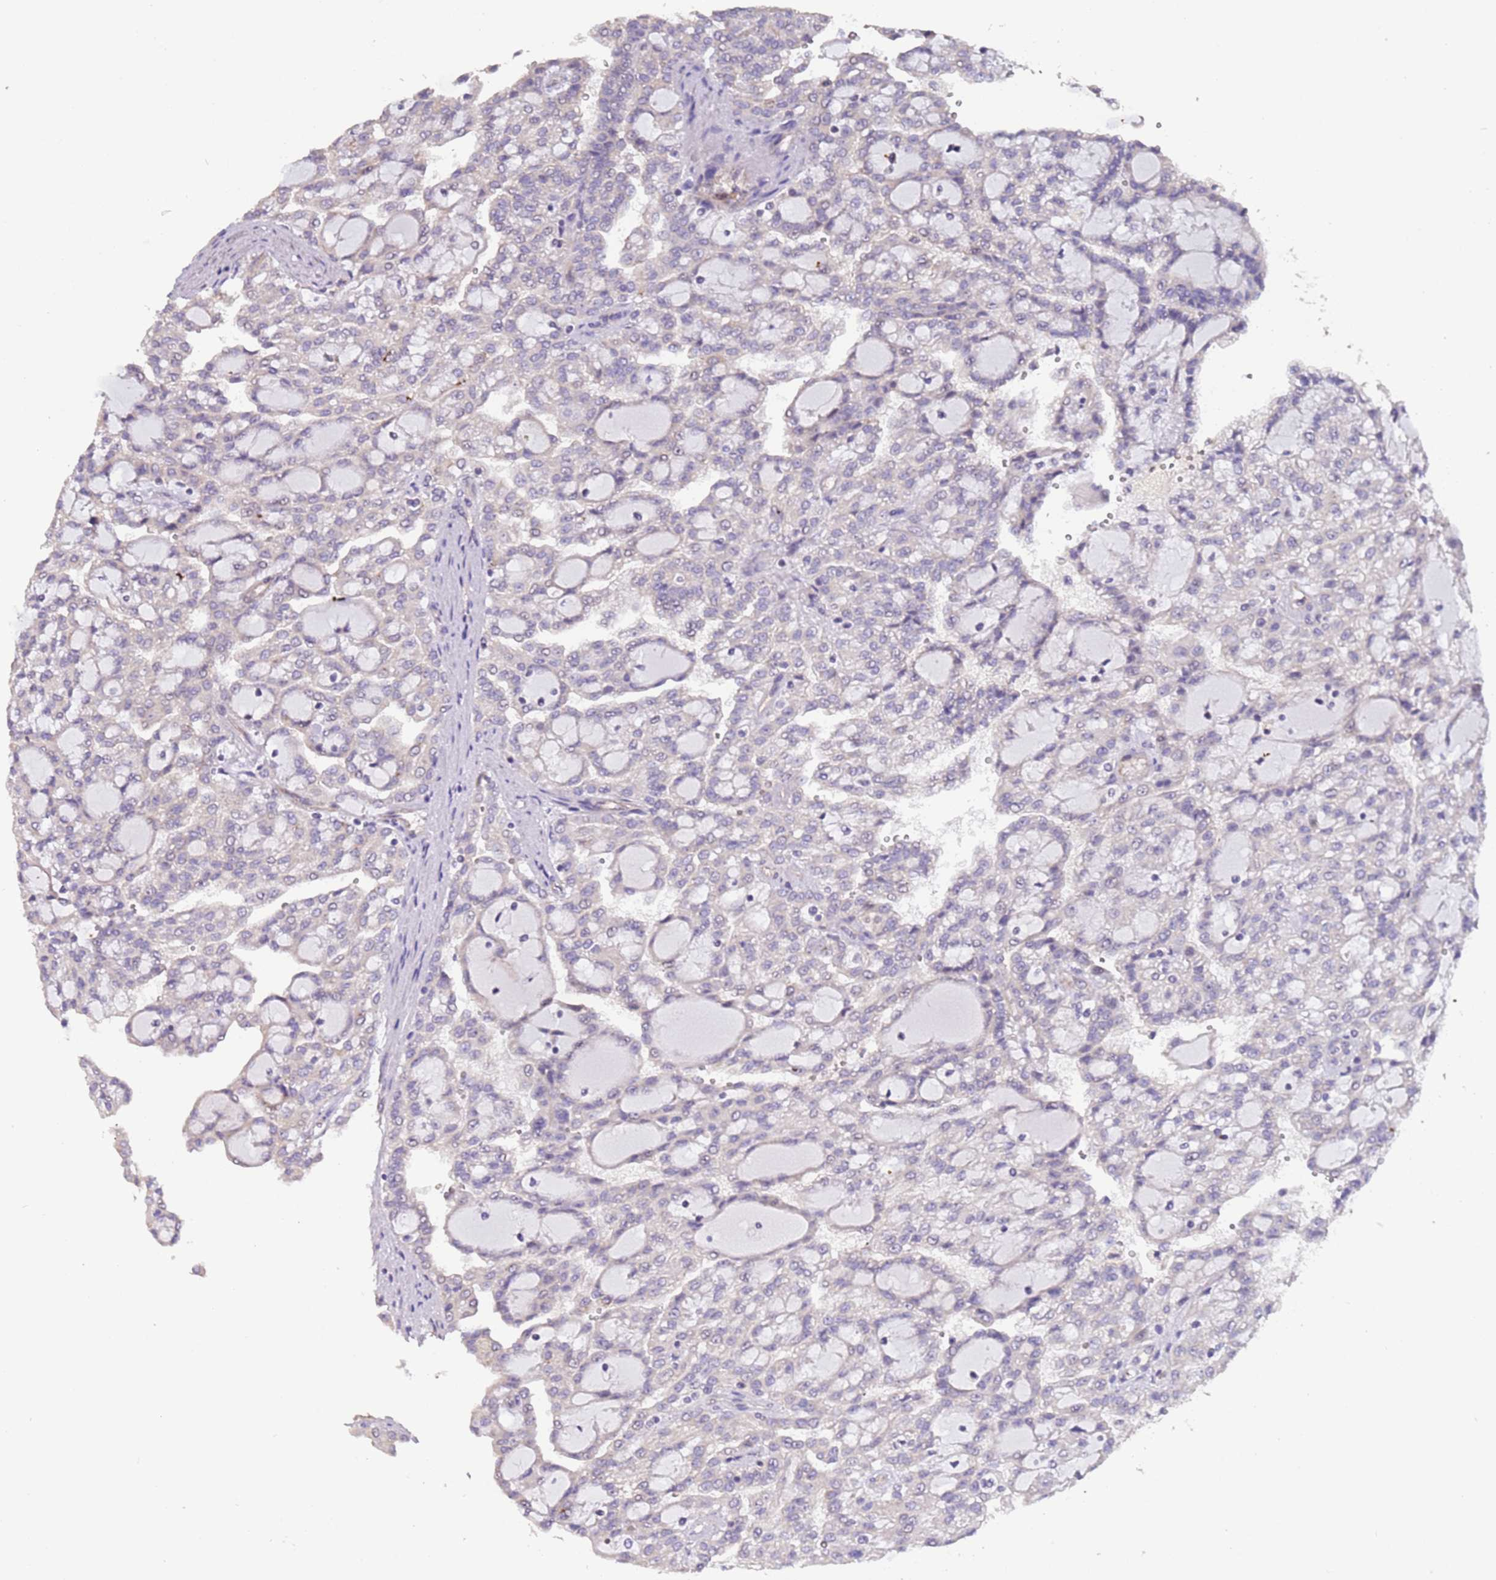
{"staining": {"intensity": "negative", "quantity": "none", "location": "none"}, "tissue": "renal cancer", "cell_type": "Tumor cells", "image_type": "cancer", "snomed": [{"axis": "morphology", "description": "Adenocarcinoma, NOS"}, {"axis": "topography", "description": "Kidney"}], "caption": "Immunohistochemistry of renal cancer (adenocarcinoma) exhibits no expression in tumor cells.", "gene": "LAMB4", "patient": {"sex": "male", "age": 63}}